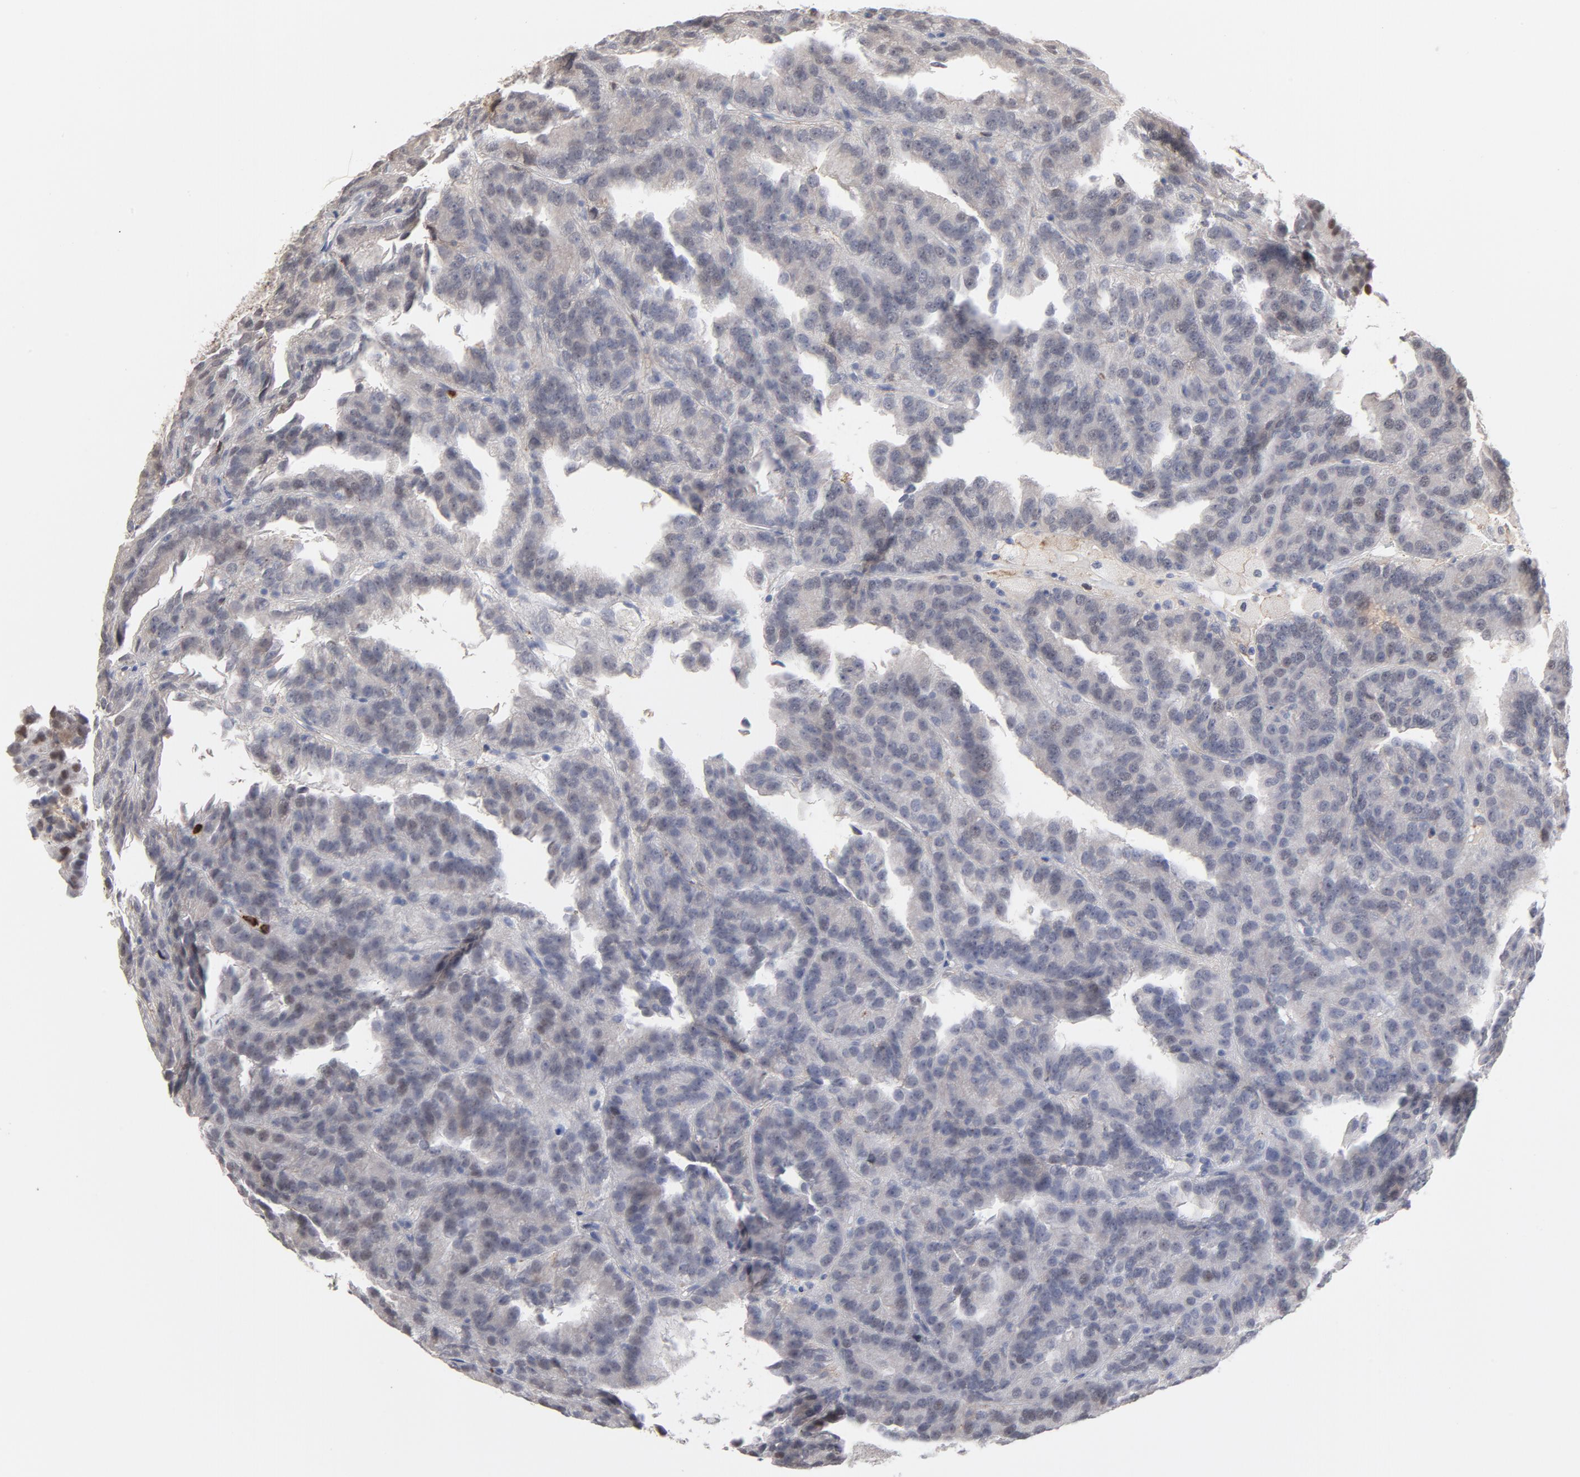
{"staining": {"intensity": "weak", "quantity": "25%-75%", "location": "cytoplasmic/membranous,nuclear"}, "tissue": "renal cancer", "cell_type": "Tumor cells", "image_type": "cancer", "snomed": [{"axis": "morphology", "description": "Adenocarcinoma, NOS"}, {"axis": "topography", "description": "Kidney"}], "caption": "Adenocarcinoma (renal) stained for a protein exhibits weak cytoplasmic/membranous and nuclear positivity in tumor cells.", "gene": "PNMA1", "patient": {"sex": "male", "age": 46}}